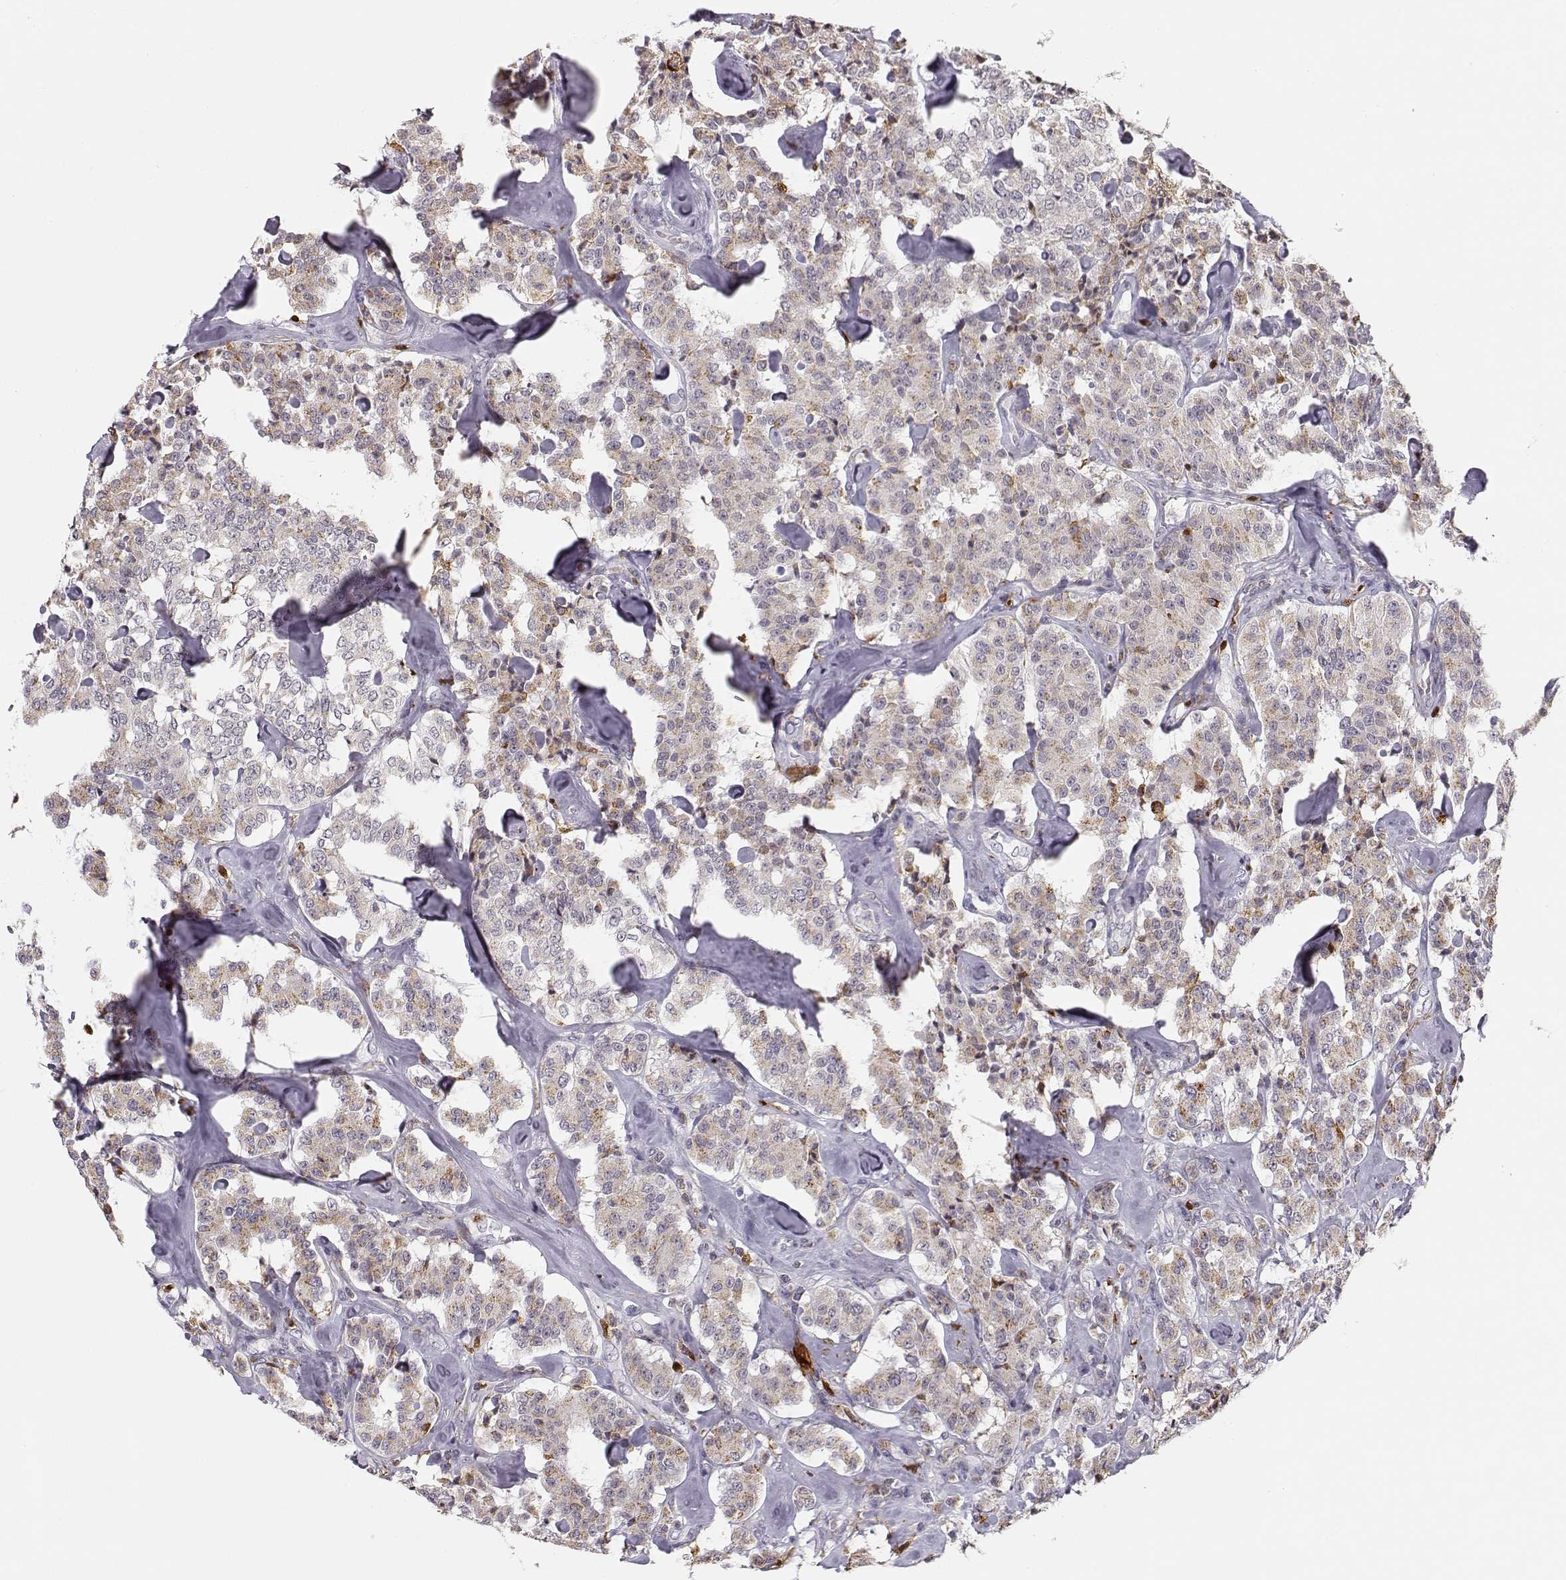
{"staining": {"intensity": "moderate", "quantity": "25%-75%", "location": "cytoplasmic/membranous"}, "tissue": "carcinoid", "cell_type": "Tumor cells", "image_type": "cancer", "snomed": [{"axis": "morphology", "description": "Carcinoid, malignant, NOS"}, {"axis": "topography", "description": "Pancreas"}], "caption": "This is an image of immunohistochemistry staining of carcinoid, which shows moderate staining in the cytoplasmic/membranous of tumor cells.", "gene": "HTR7", "patient": {"sex": "male", "age": 41}}